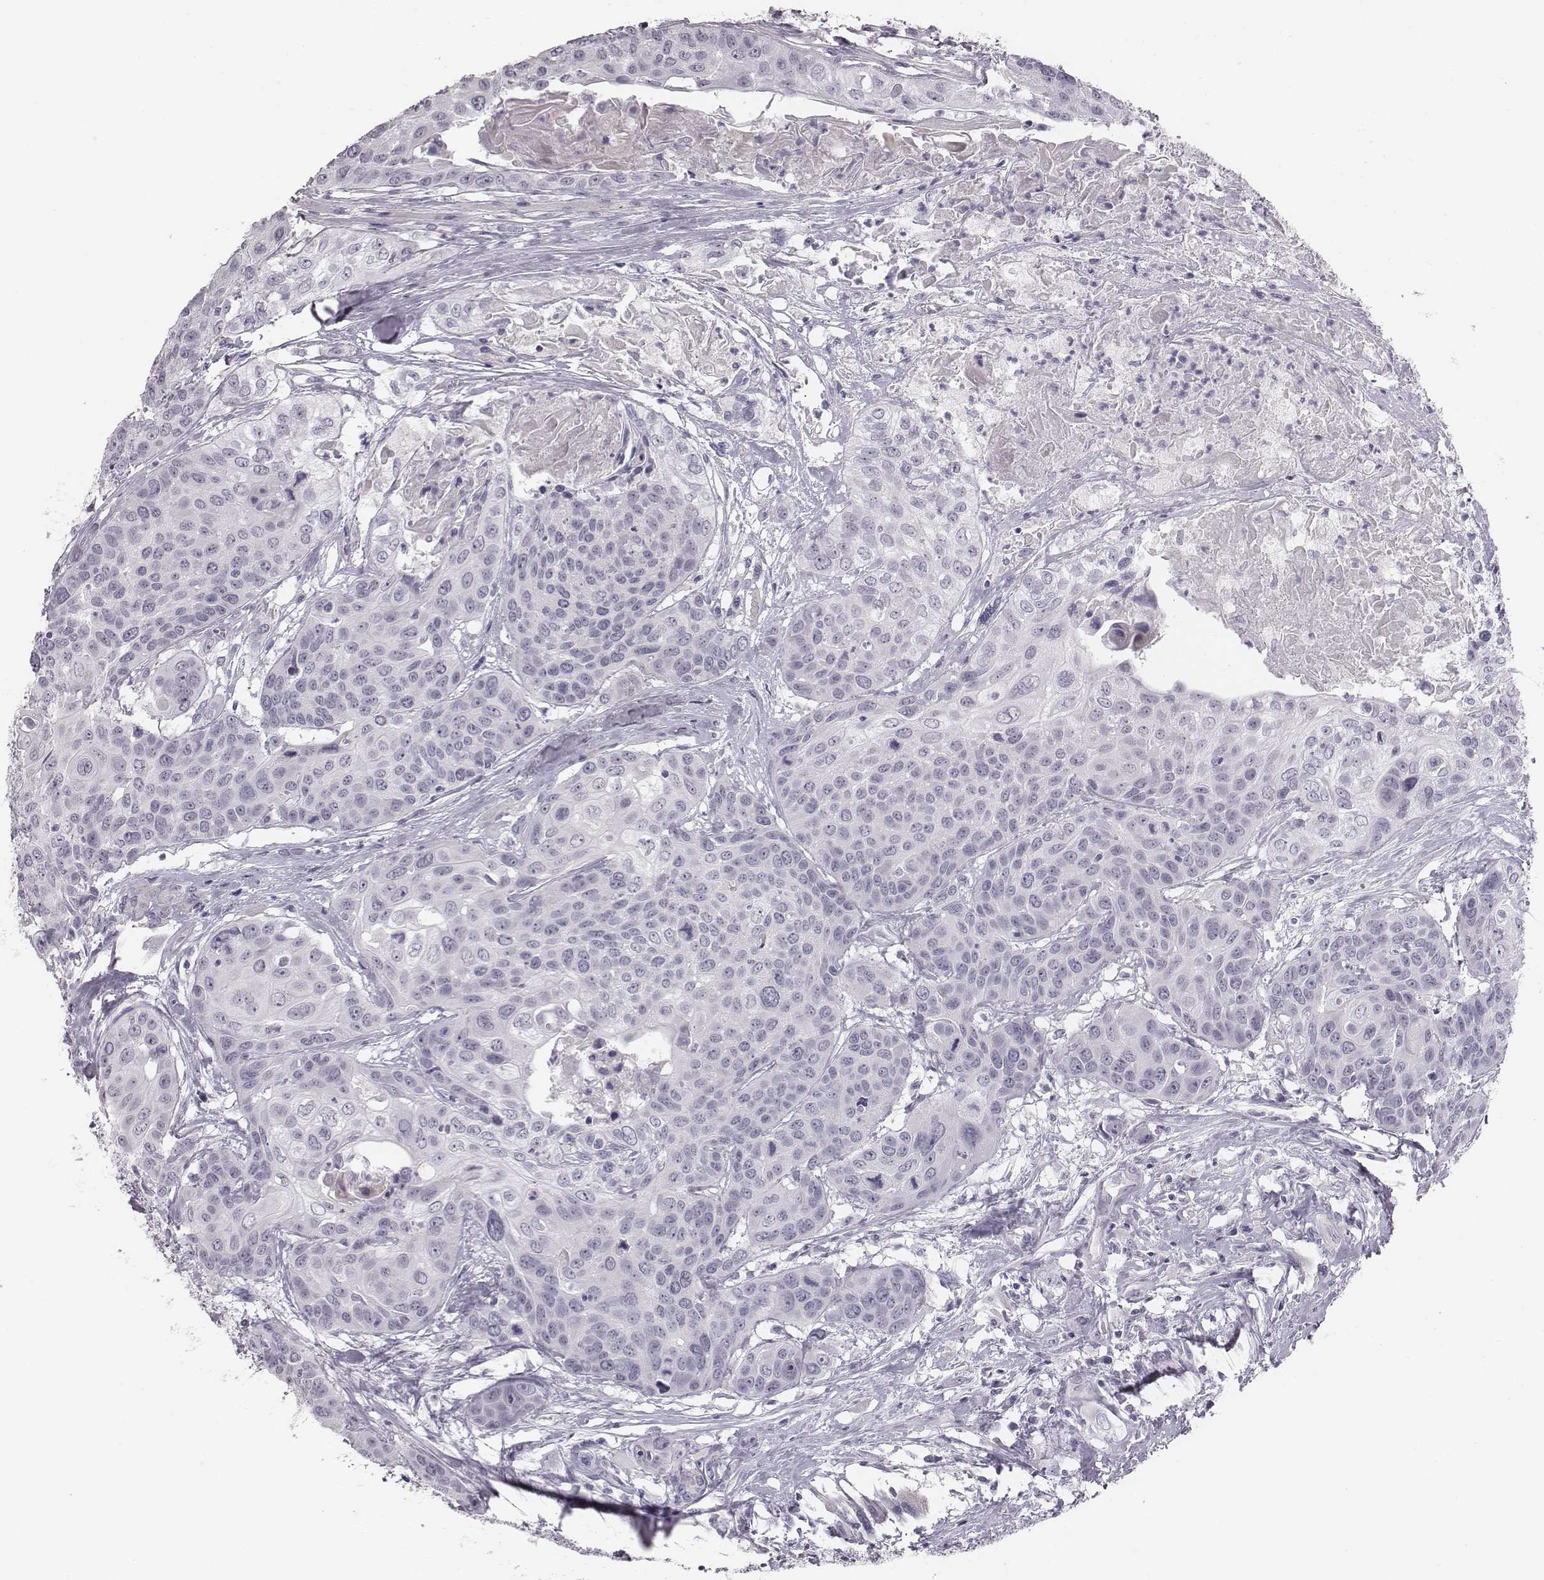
{"staining": {"intensity": "negative", "quantity": "none", "location": "none"}, "tissue": "head and neck cancer", "cell_type": "Tumor cells", "image_type": "cancer", "snomed": [{"axis": "morphology", "description": "Squamous cell carcinoma, NOS"}, {"axis": "topography", "description": "Oral tissue"}, {"axis": "topography", "description": "Head-Neck"}], "caption": "Micrograph shows no significant protein staining in tumor cells of head and neck cancer.", "gene": "CACNG4", "patient": {"sex": "male", "age": 56}}